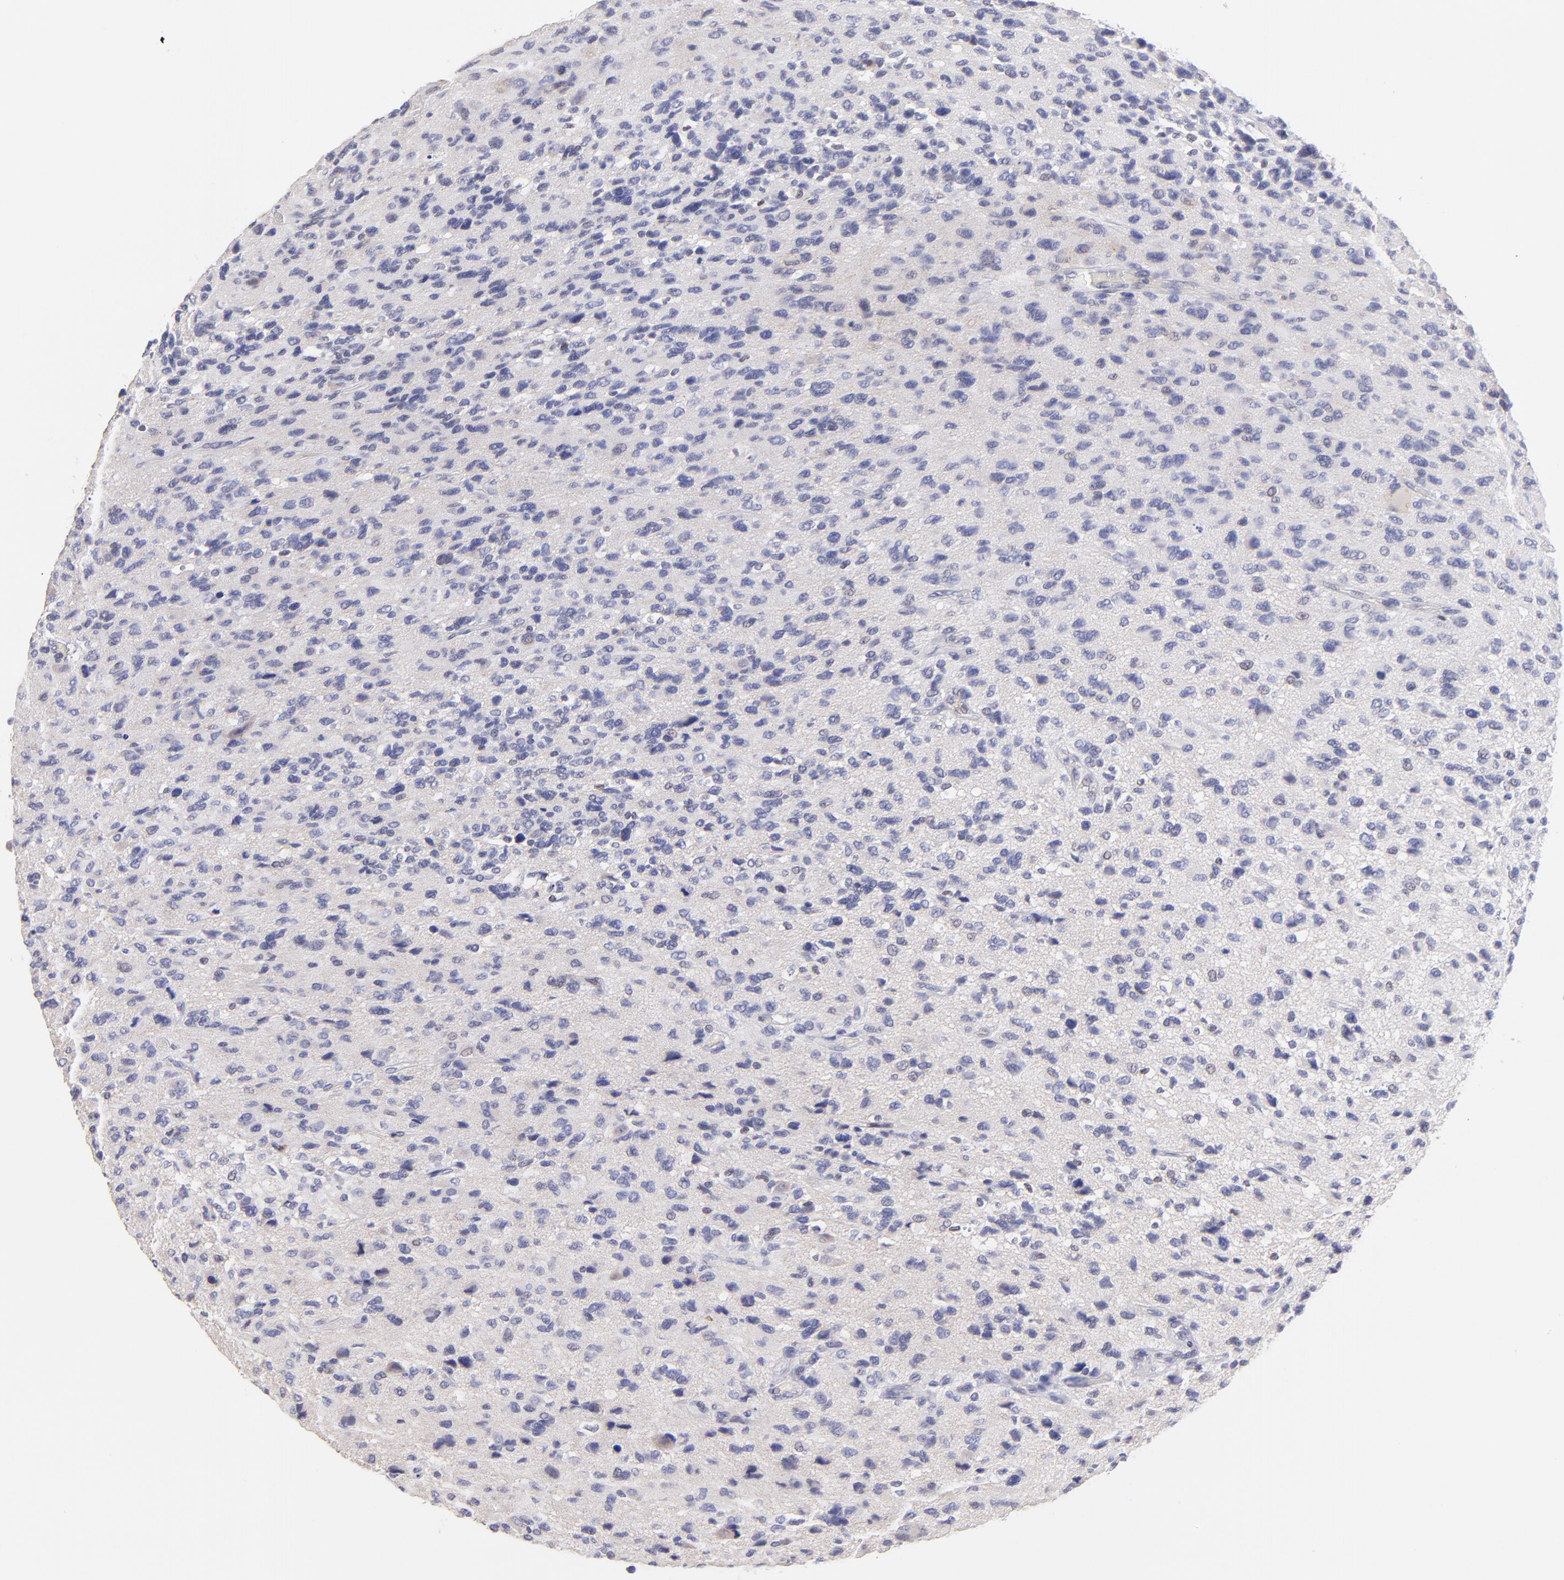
{"staining": {"intensity": "negative", "quantity": "none", "location": "none"}, "tissue": "glioma", "cell_type": "Tumor cells", "image_type": "cancer", "snomed": [{"axis": "morphology", "description": "Glioma, malignant, High grade"}, {"axis": "topography", "description": "Brain"}], "caption": "Tumor cells are negative for brown protein staining in malignant glioma (high-grade).", "gene": "KLF4", "patient": {"sex": "male", "age": 69}}